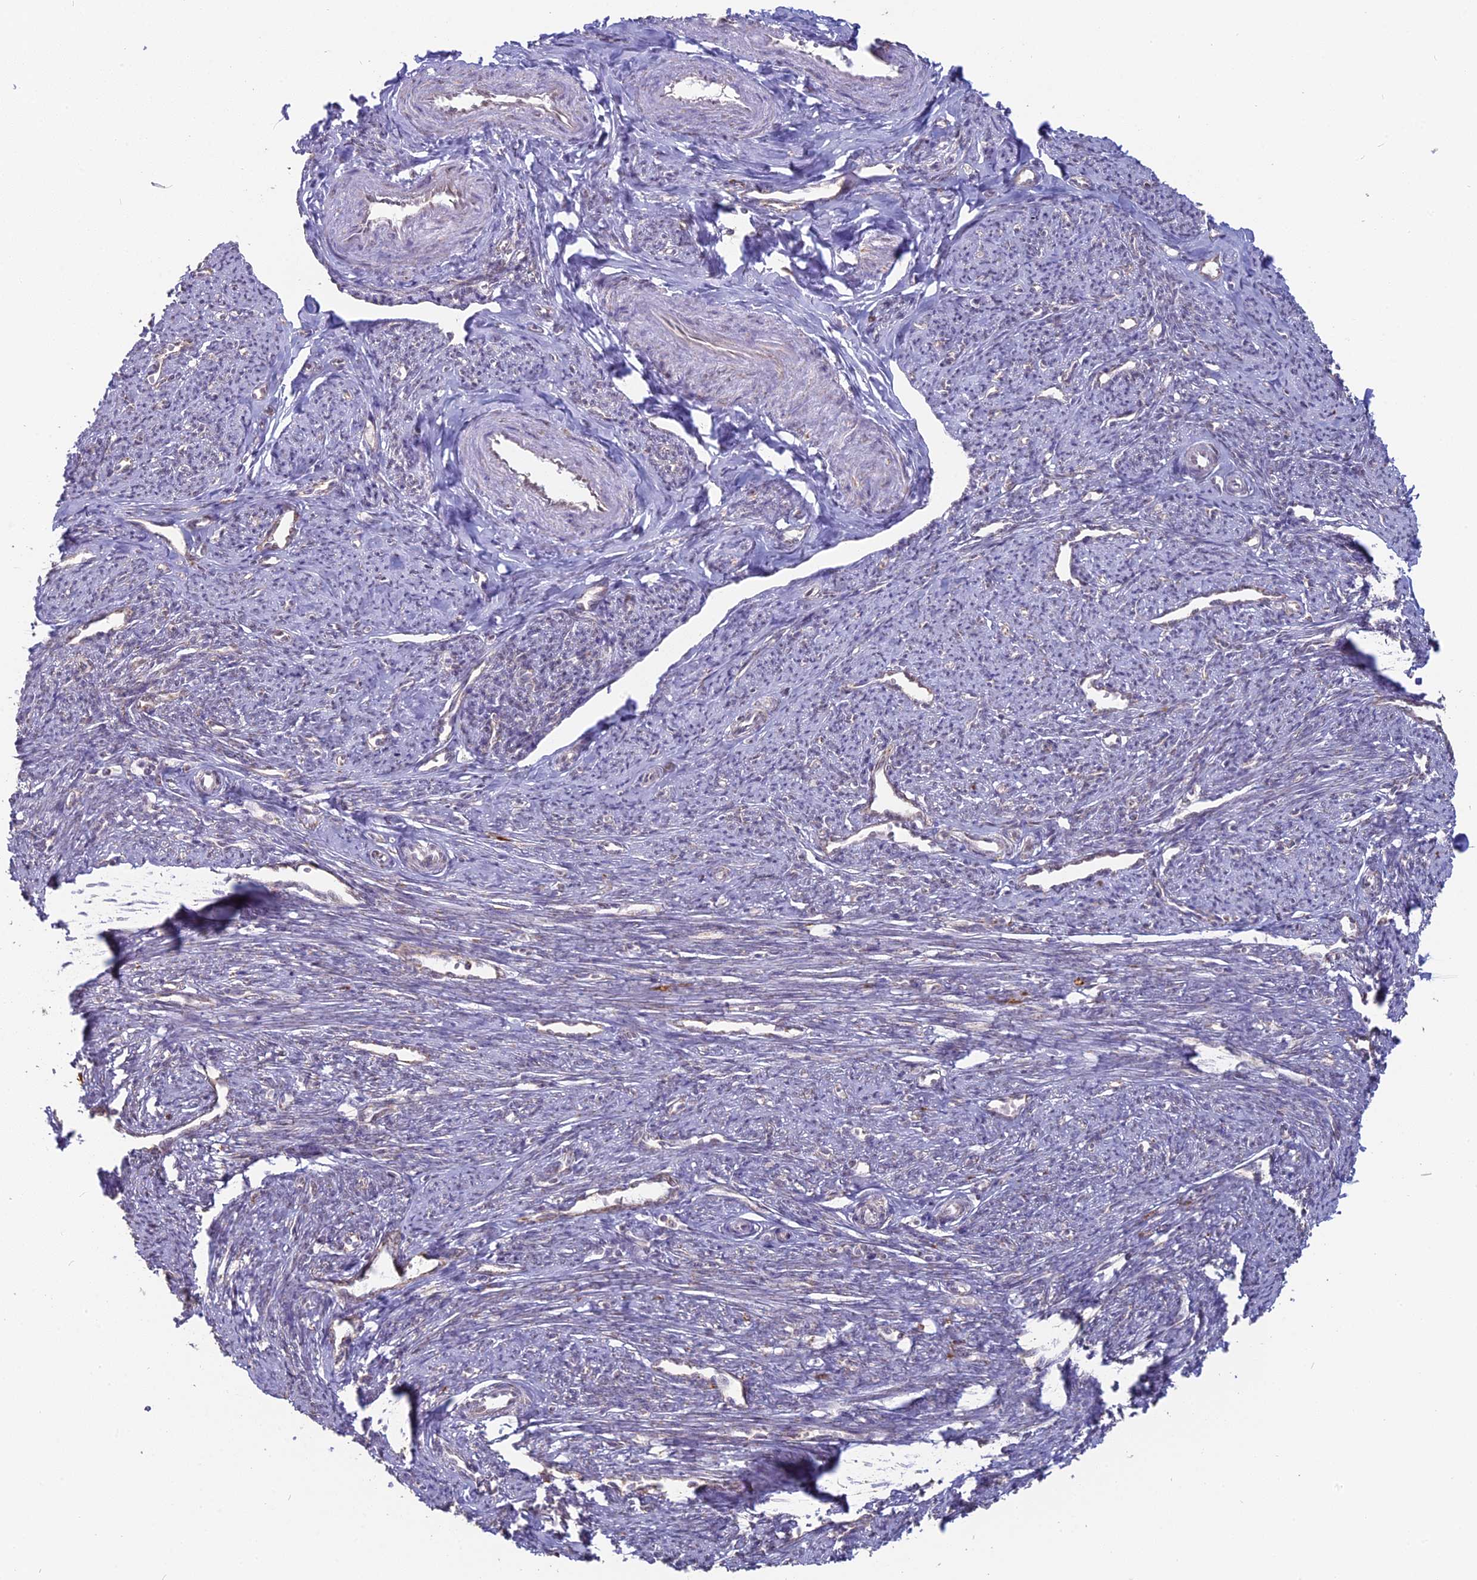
{"staining": {"intensity": "weak", "quantity": "25%-75%", "location": "nuclear"}, "tissue": "smooth muscle", "cell_type": "Smooth muscle cells", "image_type": "normal", "snomed": [{"axis": "morphology", "description": "Normal tissue, NOS"}, {"axis": "topography", "description": "Smooth muscle"}, {"axis": "topography", "description": "Uterus"}], "caption": "Immunohistochemical staining of unremarkable smooth muscle displays low levels of weak nuclear positivity in about 25%-75% of smooth muscle cells.", "gene": "ARHGAP40", "patient": {"sex": "female", "age": 59}}